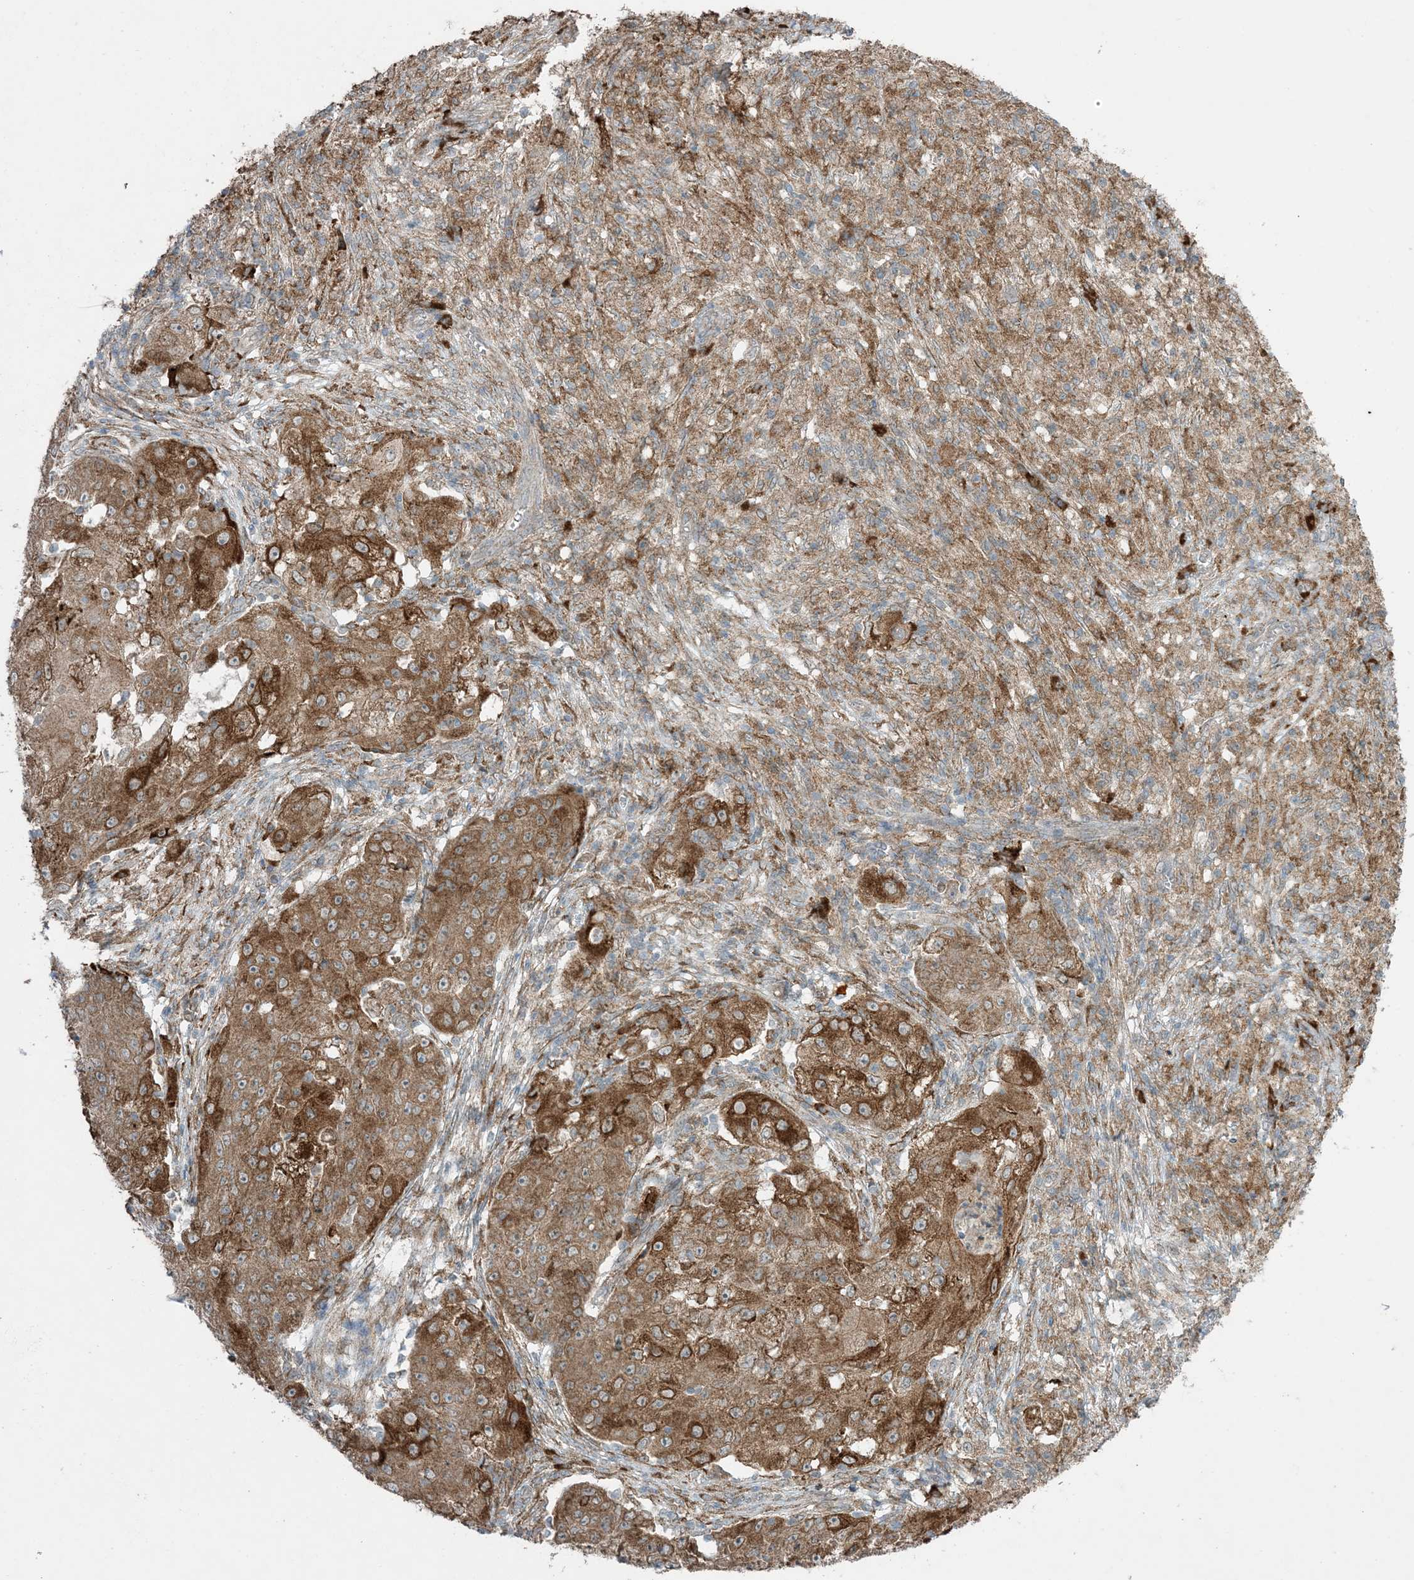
{"staining": {"intensity": "moderate", "quantity": ">75%", "location": "cytoplasmic/membranous"}, "tissue": "ovarian cancer", "cell_type": "Tumor cells", "image_type": "cancer", "snomed": [{"axis": "morphology", "description": "Carcinoma, endometroid"}, {"axis": "topography", "description": "Ovary"}], "caption": "Endometroid carcinoma (ovarian) was stained to show a protein in brown. There is medium levels of moderate cytoplasmic/membranous positivity in about >75% of tumor cells.", "gene": "ODC1", "patient": {"sex": "female", "age": 42}}